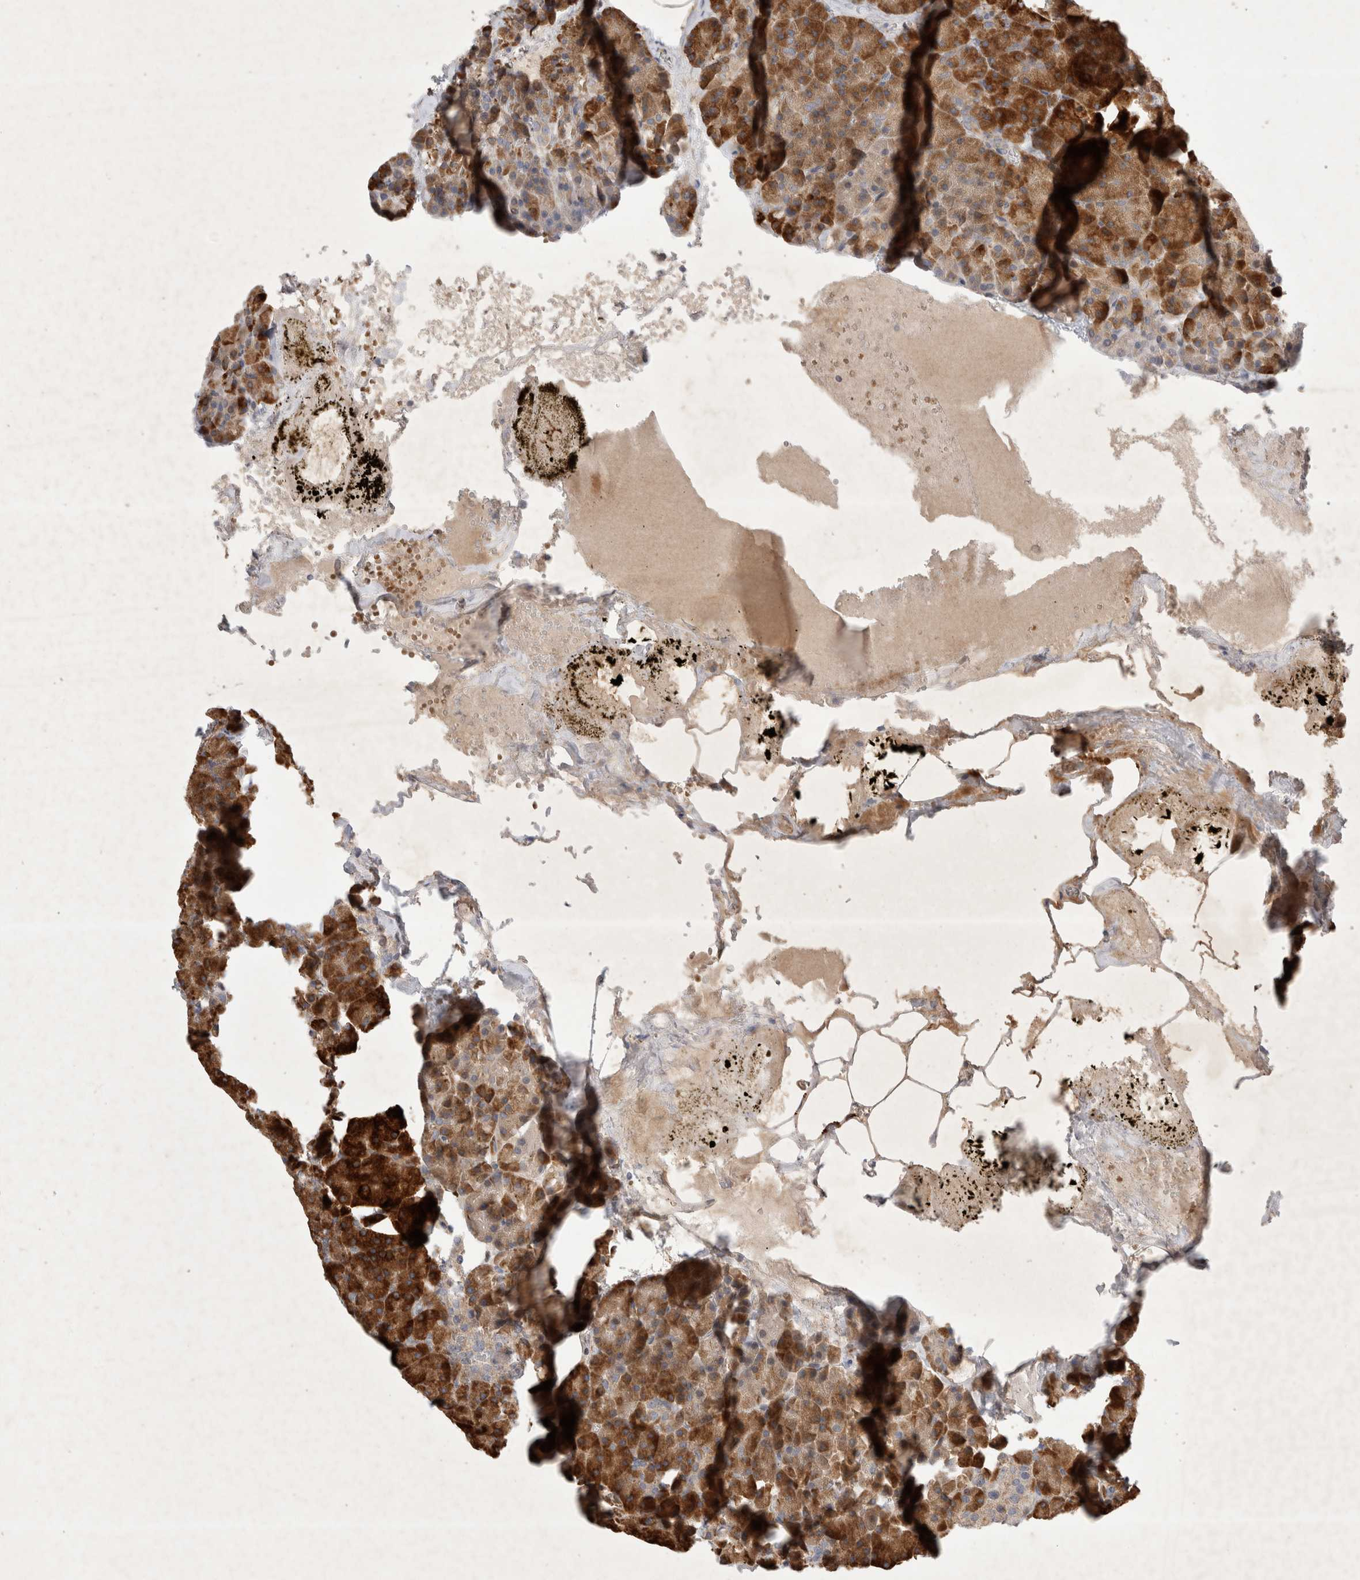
{"staining": {"intensity": "strong", "quantity": ">75%", "location": "cytoplasmic/membranous"}, "tissue": "pancreas", "cell_type": "Exocrine glandular cells", "image_type": "normal", "snomed": [{"axis": "morphology", "description": "Normal tissue, NOS"}, {"axis": "morphology", "description": "Carcinoid, malignant, NOS"}, {"axis": "topography", "description": "Pancreas"}], "caption": "About >75% of exocrine glandular cells in benign pancreas reveal strong cytoplasmic/membranous protein staining as visualized by brown immunohistochemical staining.", "gene": "NMU", "patient": {"sex": "female", "age": 35}}